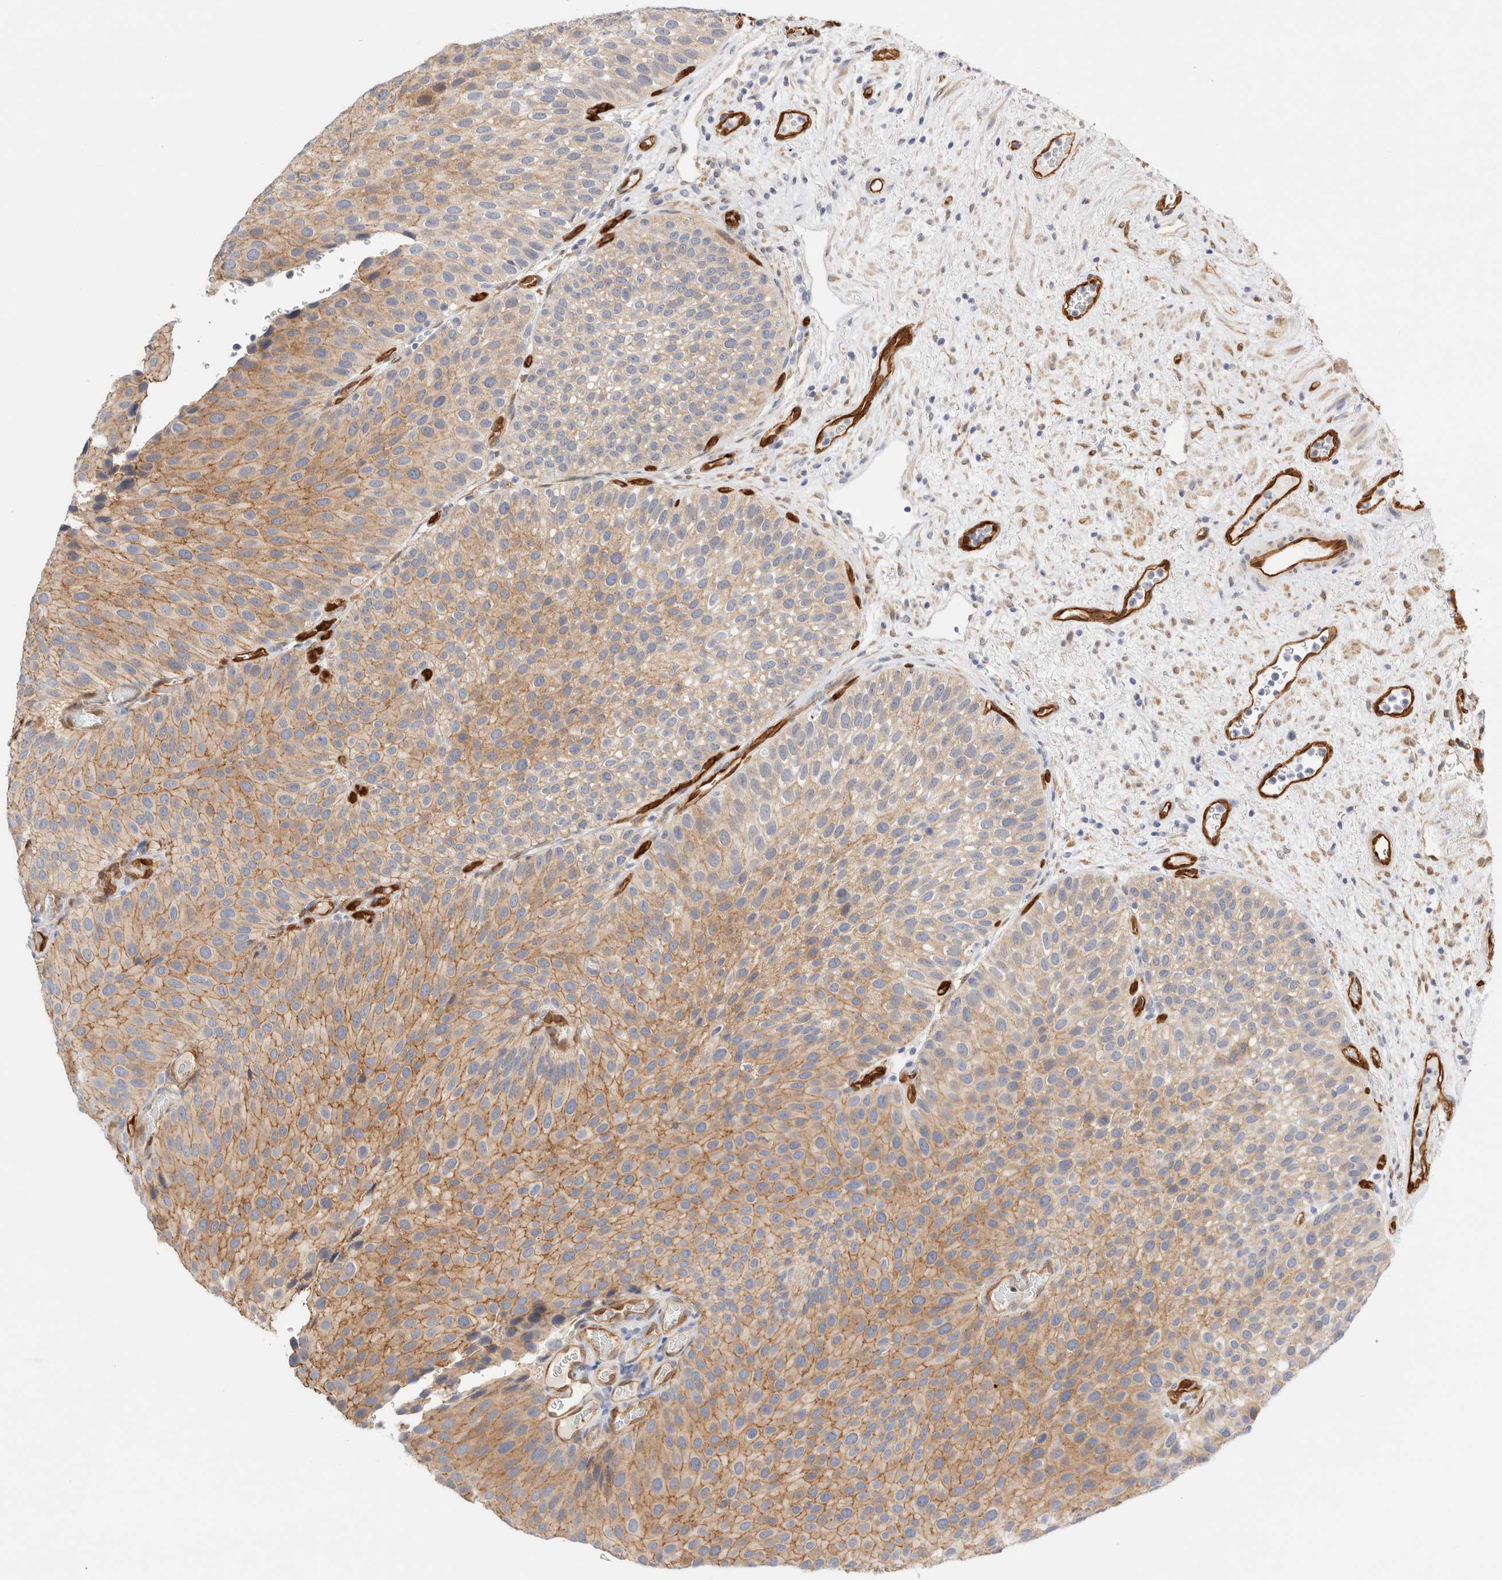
{"staining": {"intensity": "moderate", "quantity": ">75%", "location": "cytoplasmic/membranous"}, "tissue": "urothelial cancer", "cell_type": "Tumor cells", "image_type": "cancer", "snomed": [{"axis": "morphology", "description": "Normal tissue, NOS"}, {"axis": "morphology", "description": "Urothelial carcinoma, Low grade"}, {"axis": "topography", "description": "Urinary bladder"}, {"axis": "topography", "description": "Prostate"}], "caption": "Urothelial cancer stained with a brown dye shows moderate cytoplasmic/membranous positive expression in about >75% of tumor cells.", "gene": "LMCD1", "patient": {"sex": "male", "age": 60}}